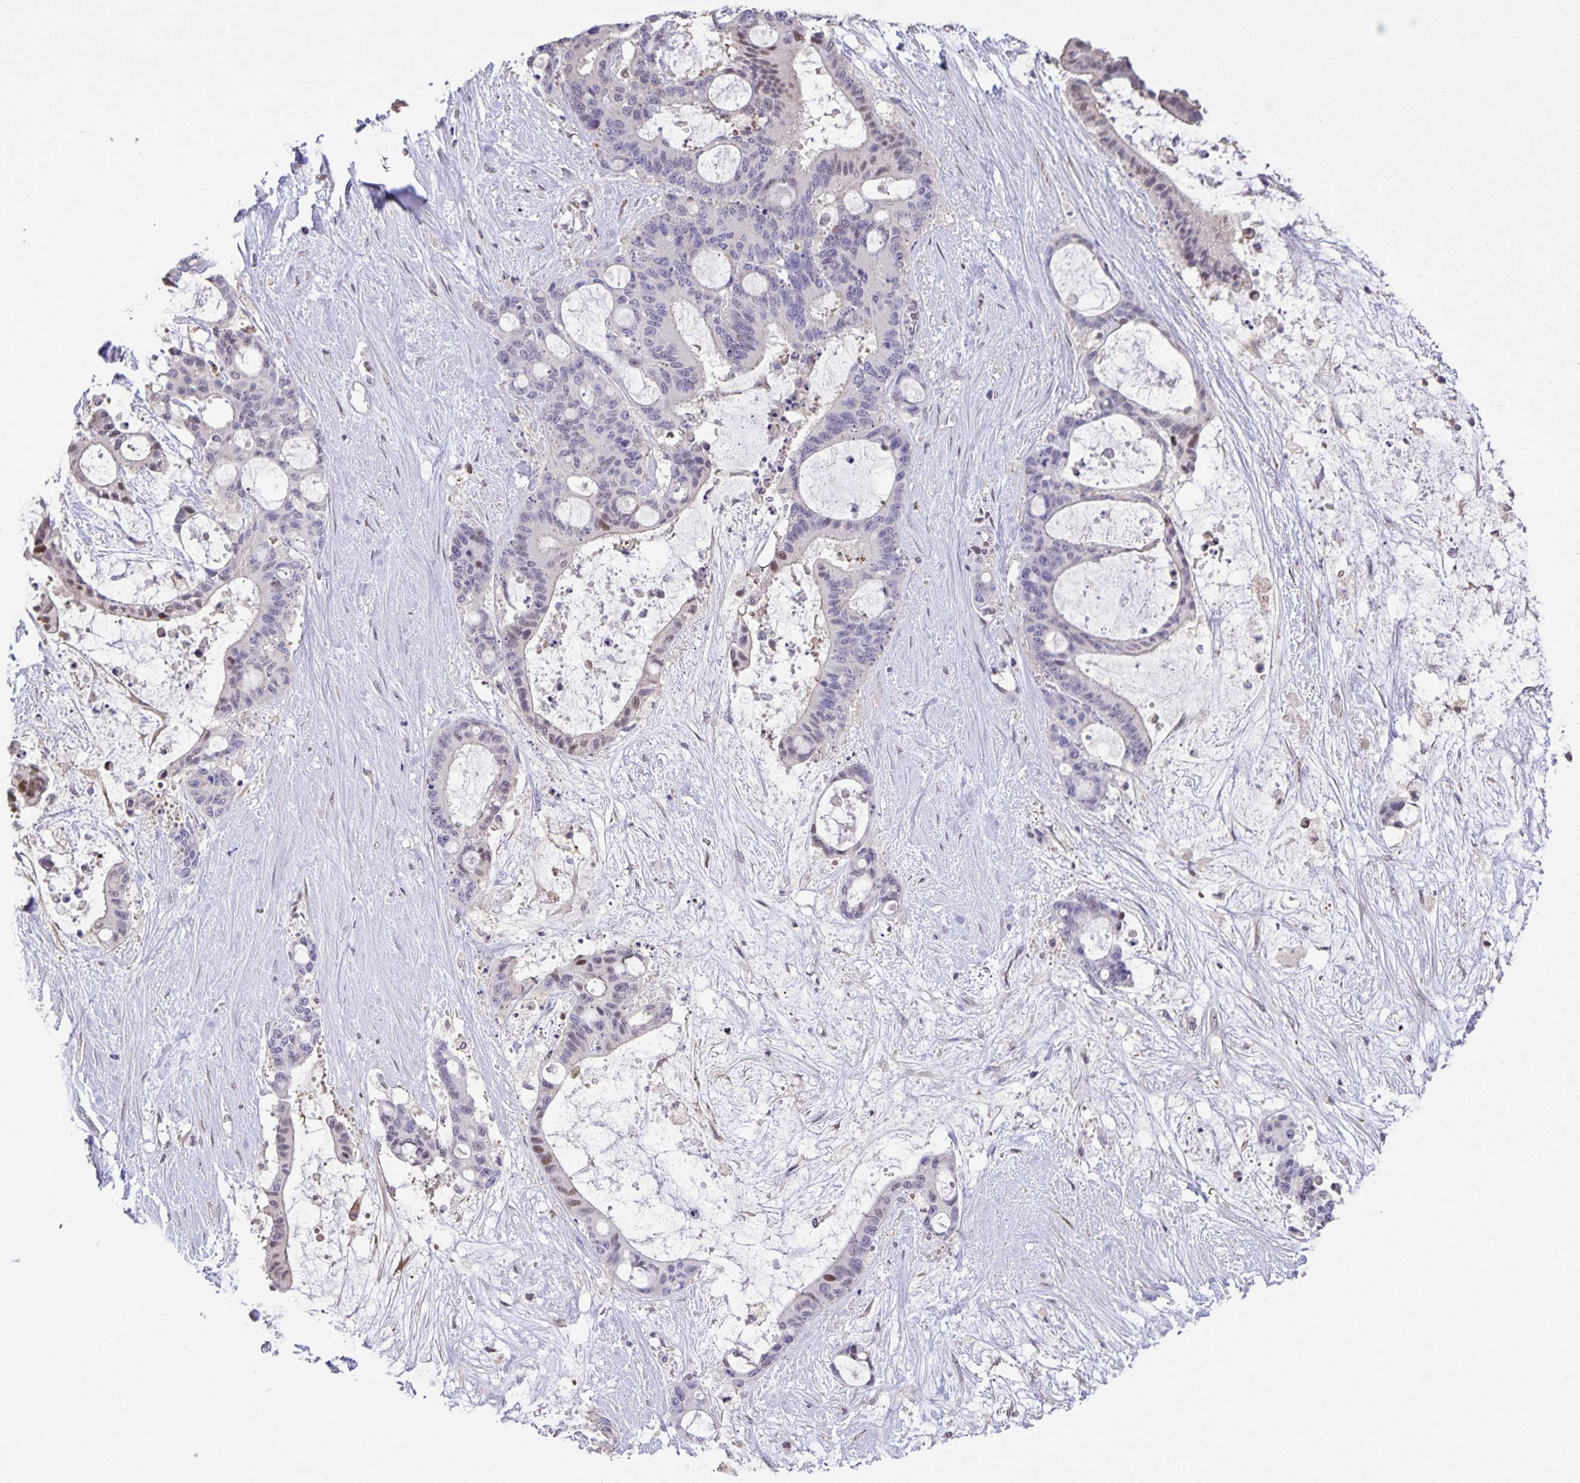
{"staining": {"intensity": "negative", "quantity": "none", "location": "none"}, "tissue": "liver cancer", "cell_type": "Tumor cells", "image_type": "cancer", "snomed": [{"axis": "morphology", "description": "Normal tissue, NOS"}, {"axis": "morphology", "description": "Cholangiocarcinoma"}, {"axis": "topography", "description": "Liver"}, {"axis": "topography", "description": "Peripheral nerve tissue"}], "caption": "There is no significant expression in tumor cells of liver cancer (cholangiocarcinoma). The staining was performed using DAB (3,3'-diaminobenzidine) to visualize the protein expression in brown, while the nuclei were stained in blue with hematoxylin (Magnification: 20x).", "gene": "ONECUT2", "patient": {"sex": "female", "age": 73}}